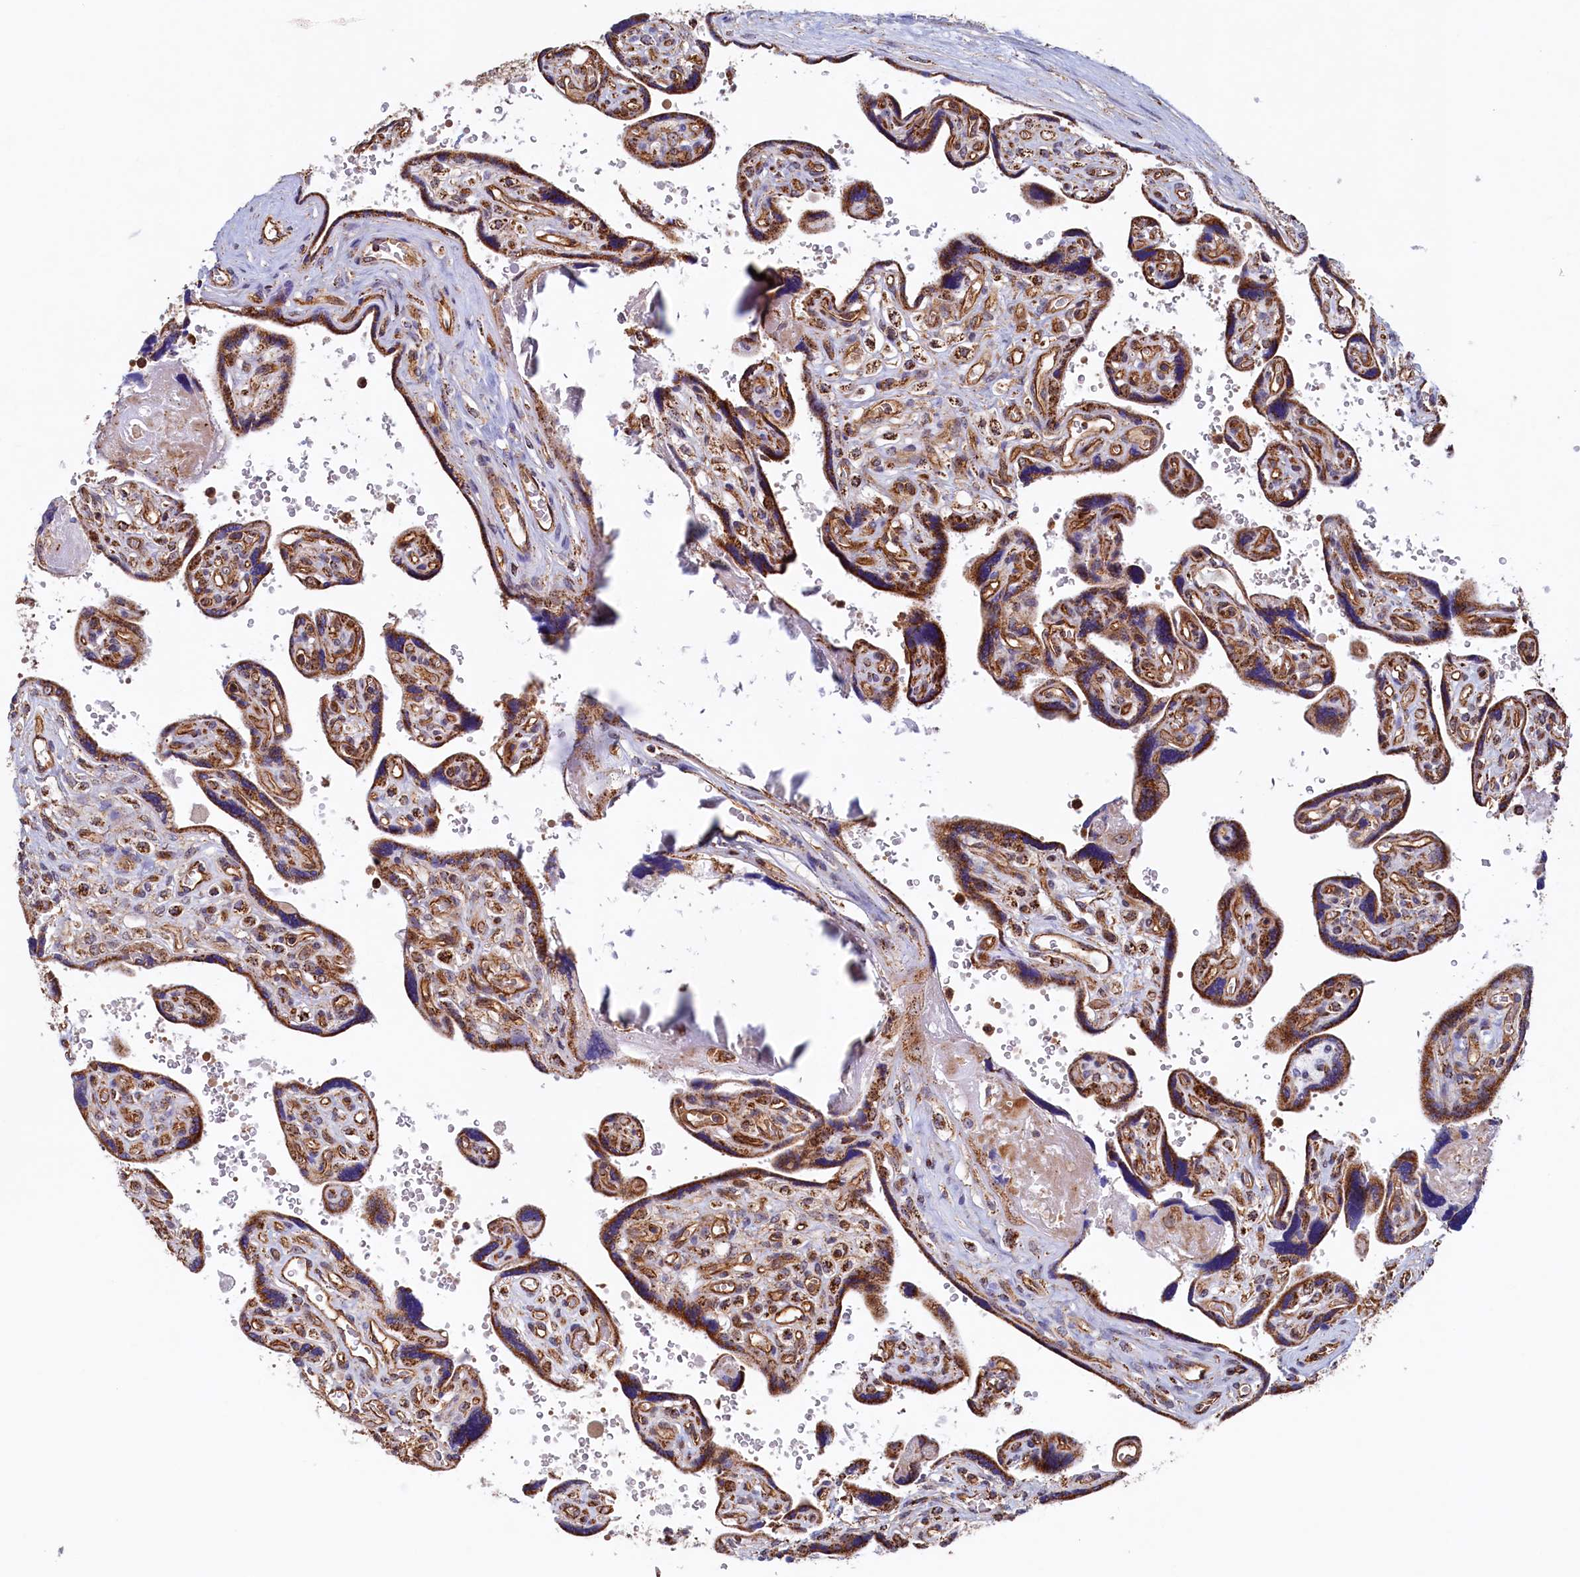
{"staining": {"intensity": "strong", "quantity": ">75%", "location": "cytoplasmic/membranous"}, "tissue": "placenta", "cell_type": "Trophoblastic cells", "image_type": "normal", "snomed": [{"axis": "morphology", "description": "Normal tissue, NOS"}, {"axis": "topography", "description": "Placenta"}], "caption": "Protein analysis of benign placenta exhibits strong cytoplasmic/membranous staining in approximately >75% of trophoblastic cells.", "gene": "UBE3B", "patient": {"sex": "female", "age": 39}}